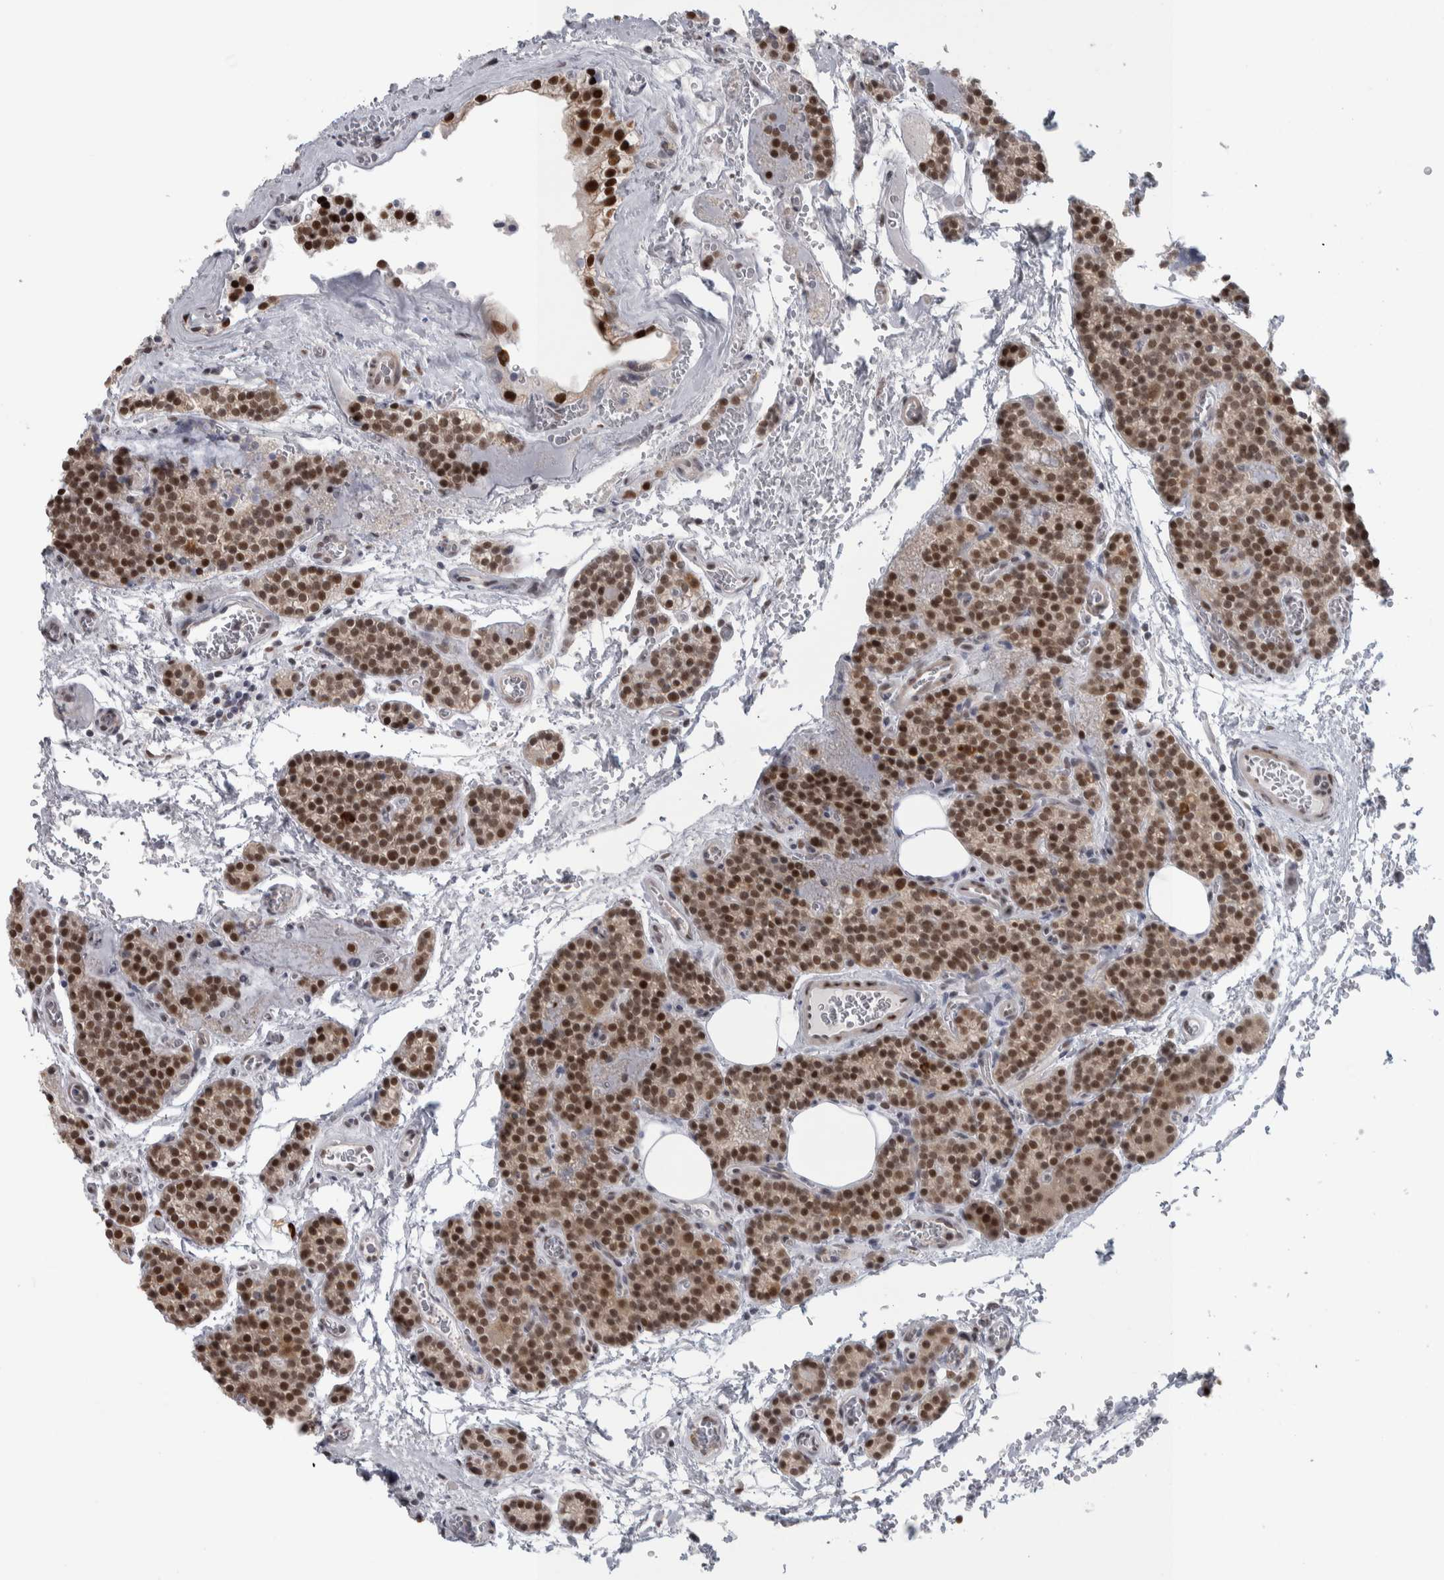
{"staining": {"intensity": "strong", "quantity": ">75%", "location": "cytoplasmic/membranous,nuclear"}, "tissue": "parathyroid gland", "cell_type": "Glandular cells", "image_type": "normal", "snomed": [{"axis": "morphology", "description": "Normal tissue, NOS"}, {"axis": "topography", "description": "Parathyroid gland"}], "caption": "High-power microscopy captured an immunohistochemistry micrograph of normal parathyroid gland, revealing strong cytoplasmic/membranous,nuclear expression in about >75% of glandular cells.", "gene": "HEXIM2", "patient": {"sex": "female", "age": 64}}